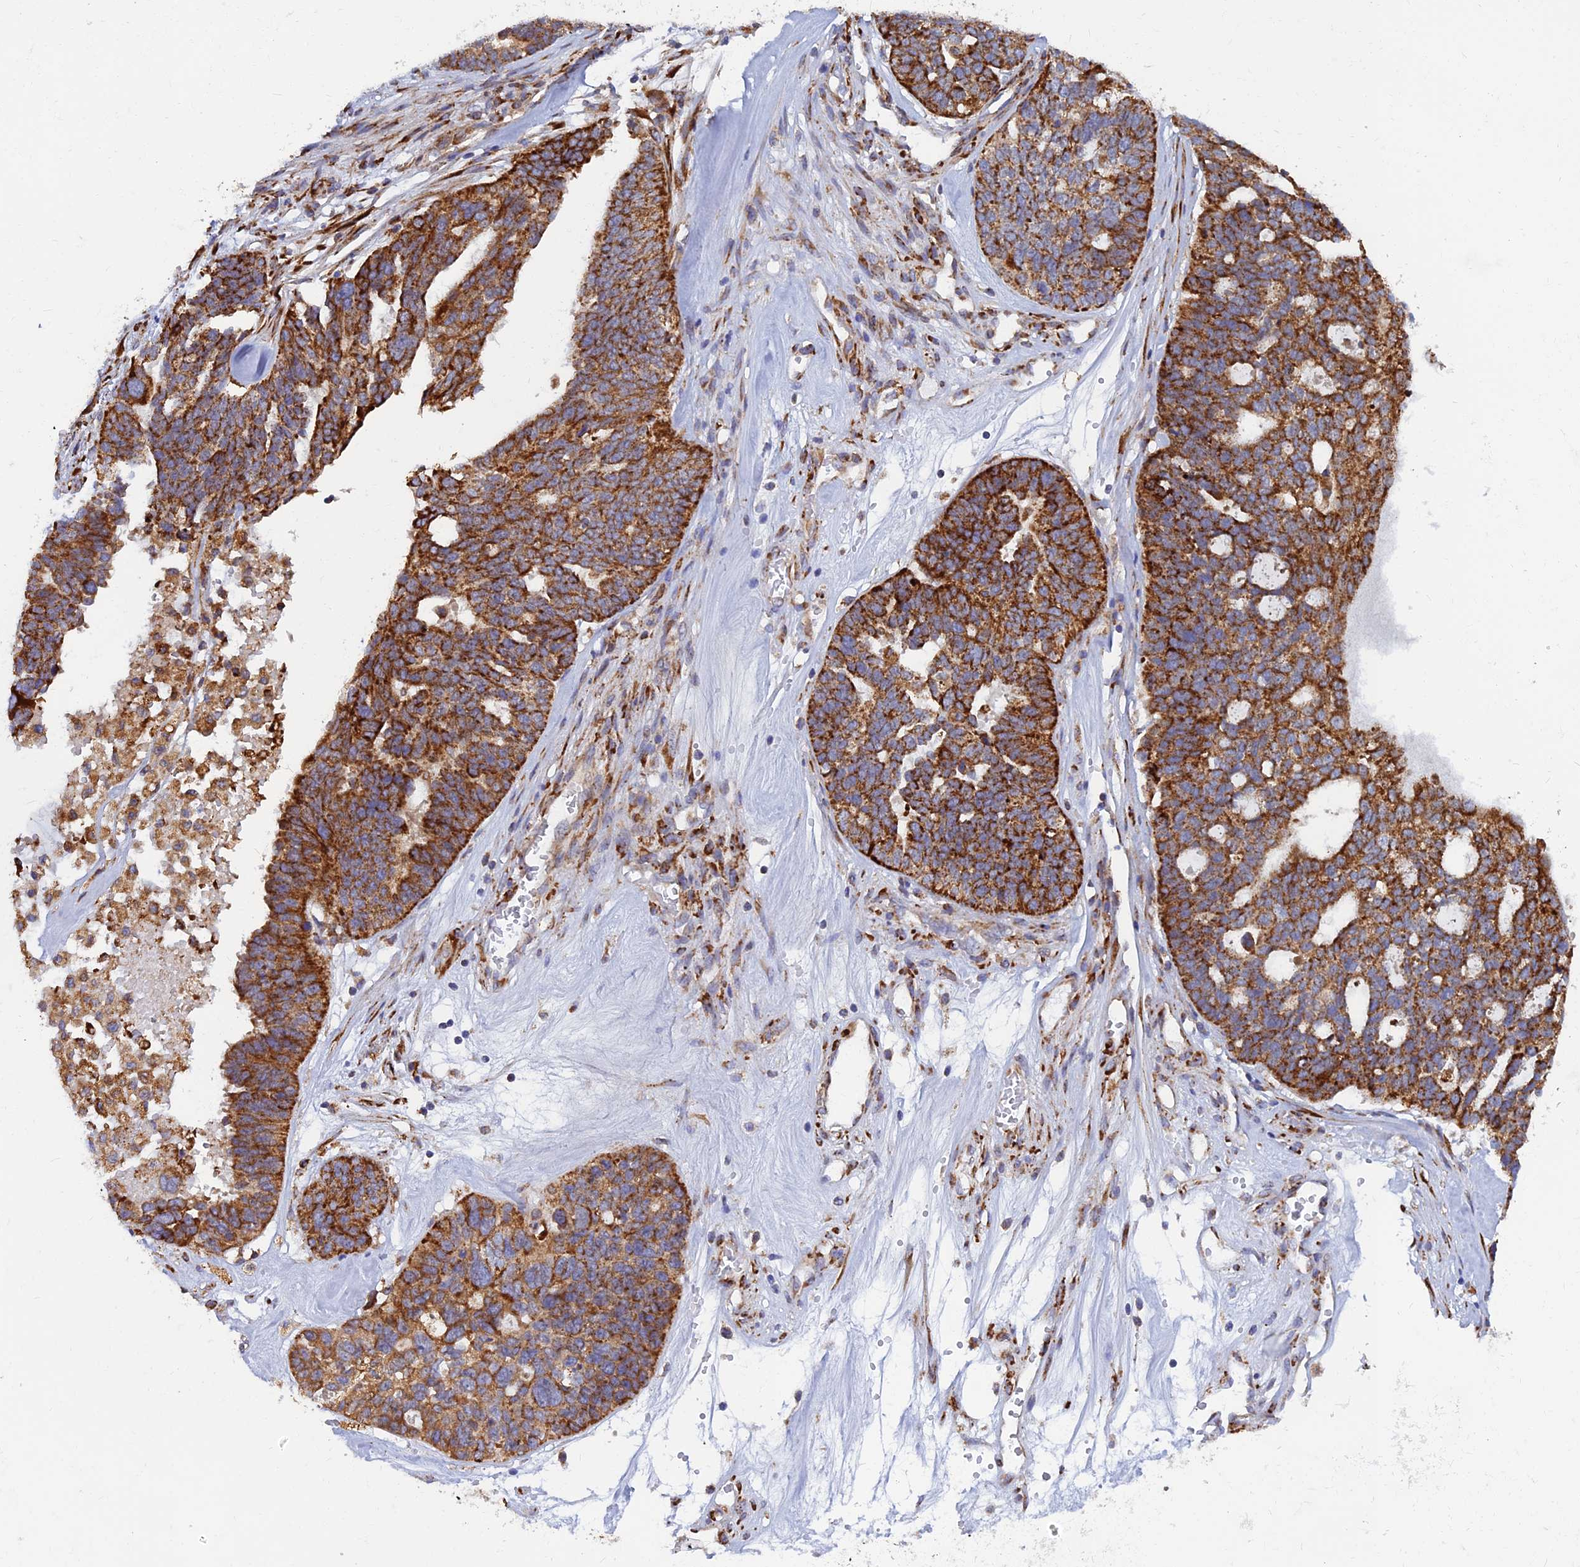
{"staining": {"intensity": "strong", "quantity": ">75%", "location": "cytoplasmic/membranous"}, "tissue": "ovarian cancer", "cell_type": "Tumor cells", "image_type": "cancer", "snomed": [{"axis": "morphology", "description": "Cystadenocarcinoma, serous, NOS"}, {"axis": "topography", "description": "Ovary"}], "caption": "This is an image of immunohistochemistry staining of ovarian serous cystadenocarcinoma, which shows strong staining in the cytoplasmic/membranous of tumor cells.", "gene": "CCT6B", "patient": {"sex": "female", "age": 59}}